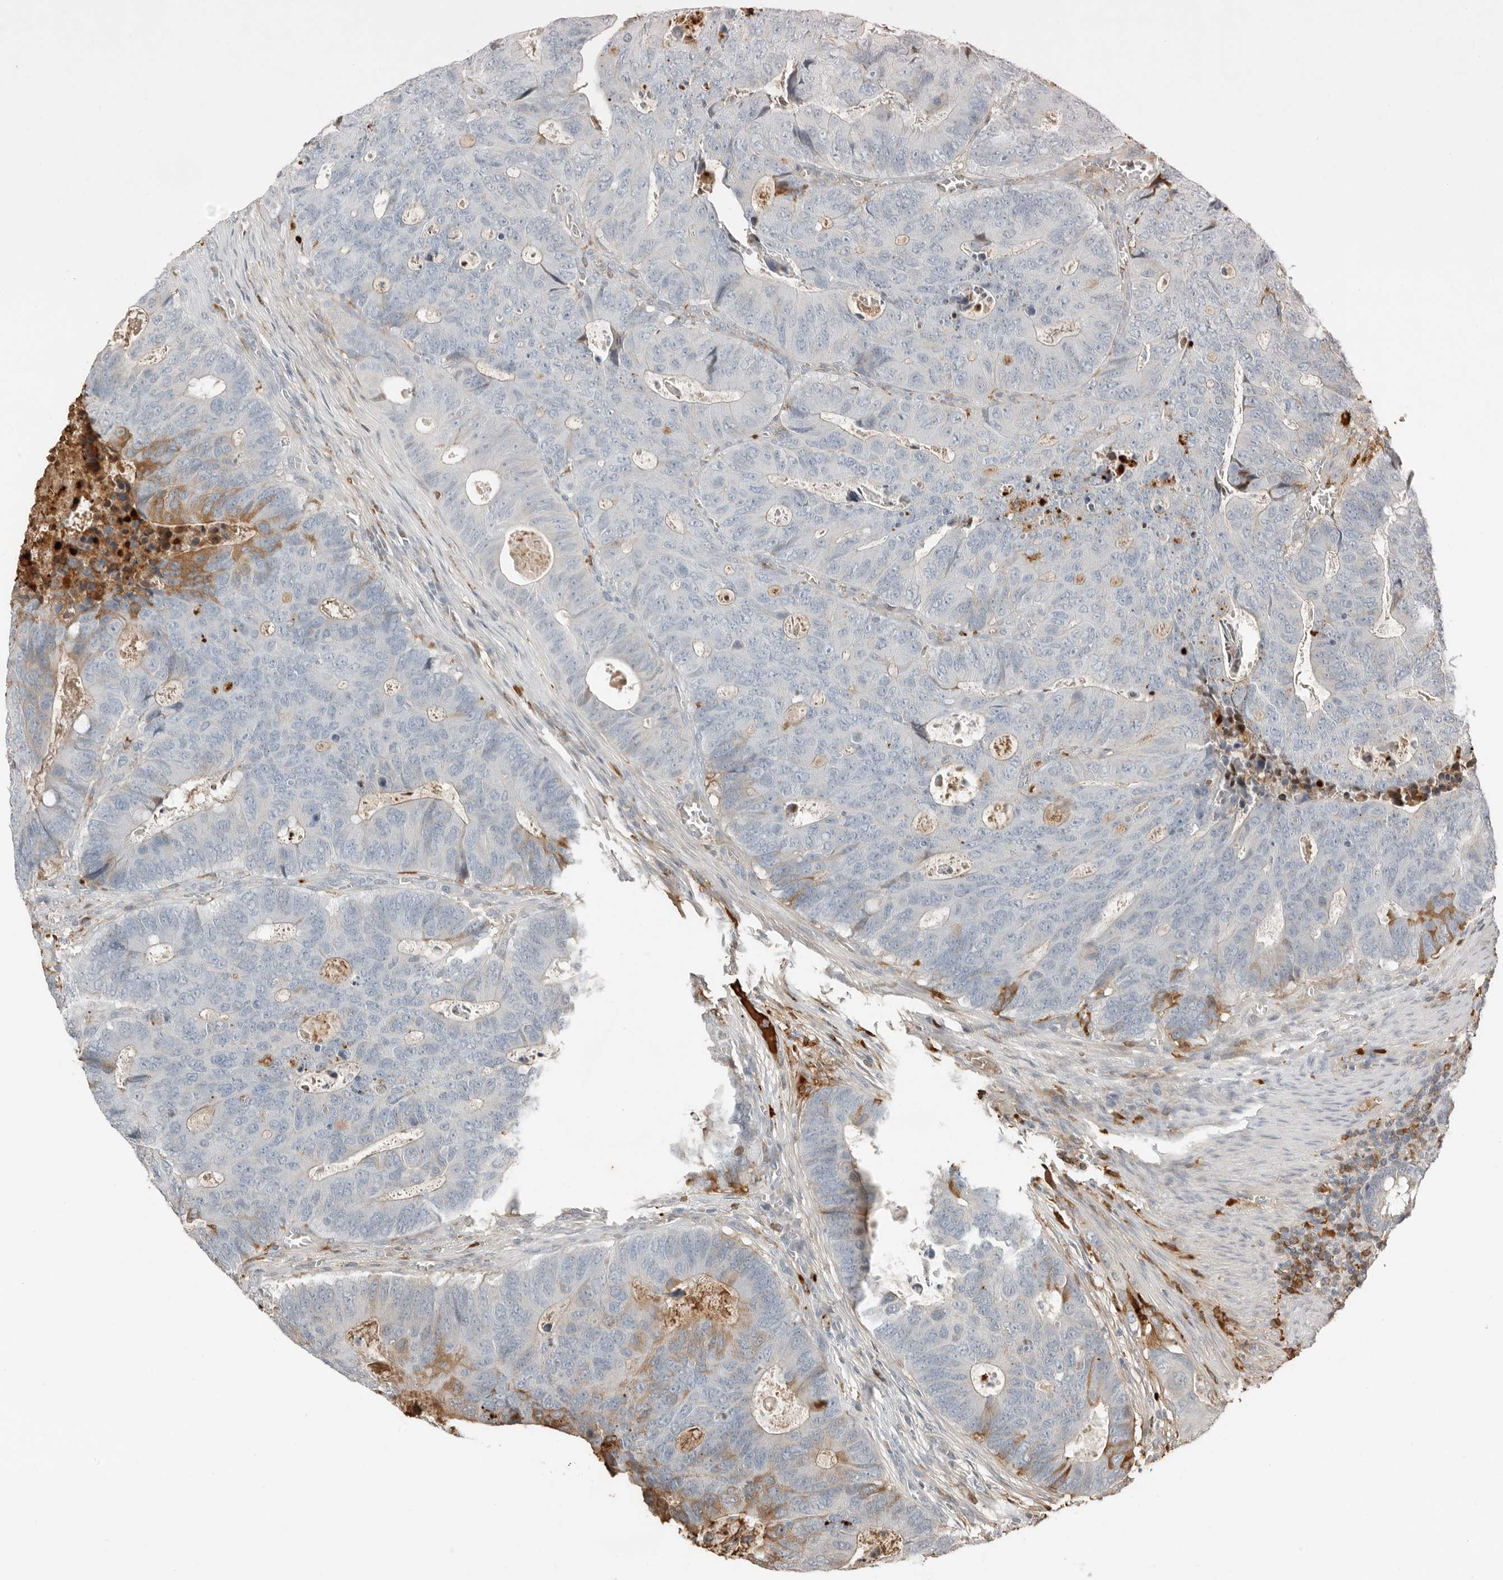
{"staining": {"intensity": "moderate", "quantity": "<25%", "location": "cytoplasmic/membranous"}, "tissue": "colorectal cancer", "cell_type": "Tumor cells", "image_type": "cancer", "snomed": [{"axis": "morphology", "description": "Adenocarcinoma, NOS"}, {"axis": "topography", "description": "Colon"}], "caption": "Human adenocarcinoma (colorectal) stained with a brown dye demonstrates moderate cytoplasmic/membranous positive staining in about <25% of tumor cells.", "gene": "KLHL38", "patient": {"sex": "male", "age": 87}}